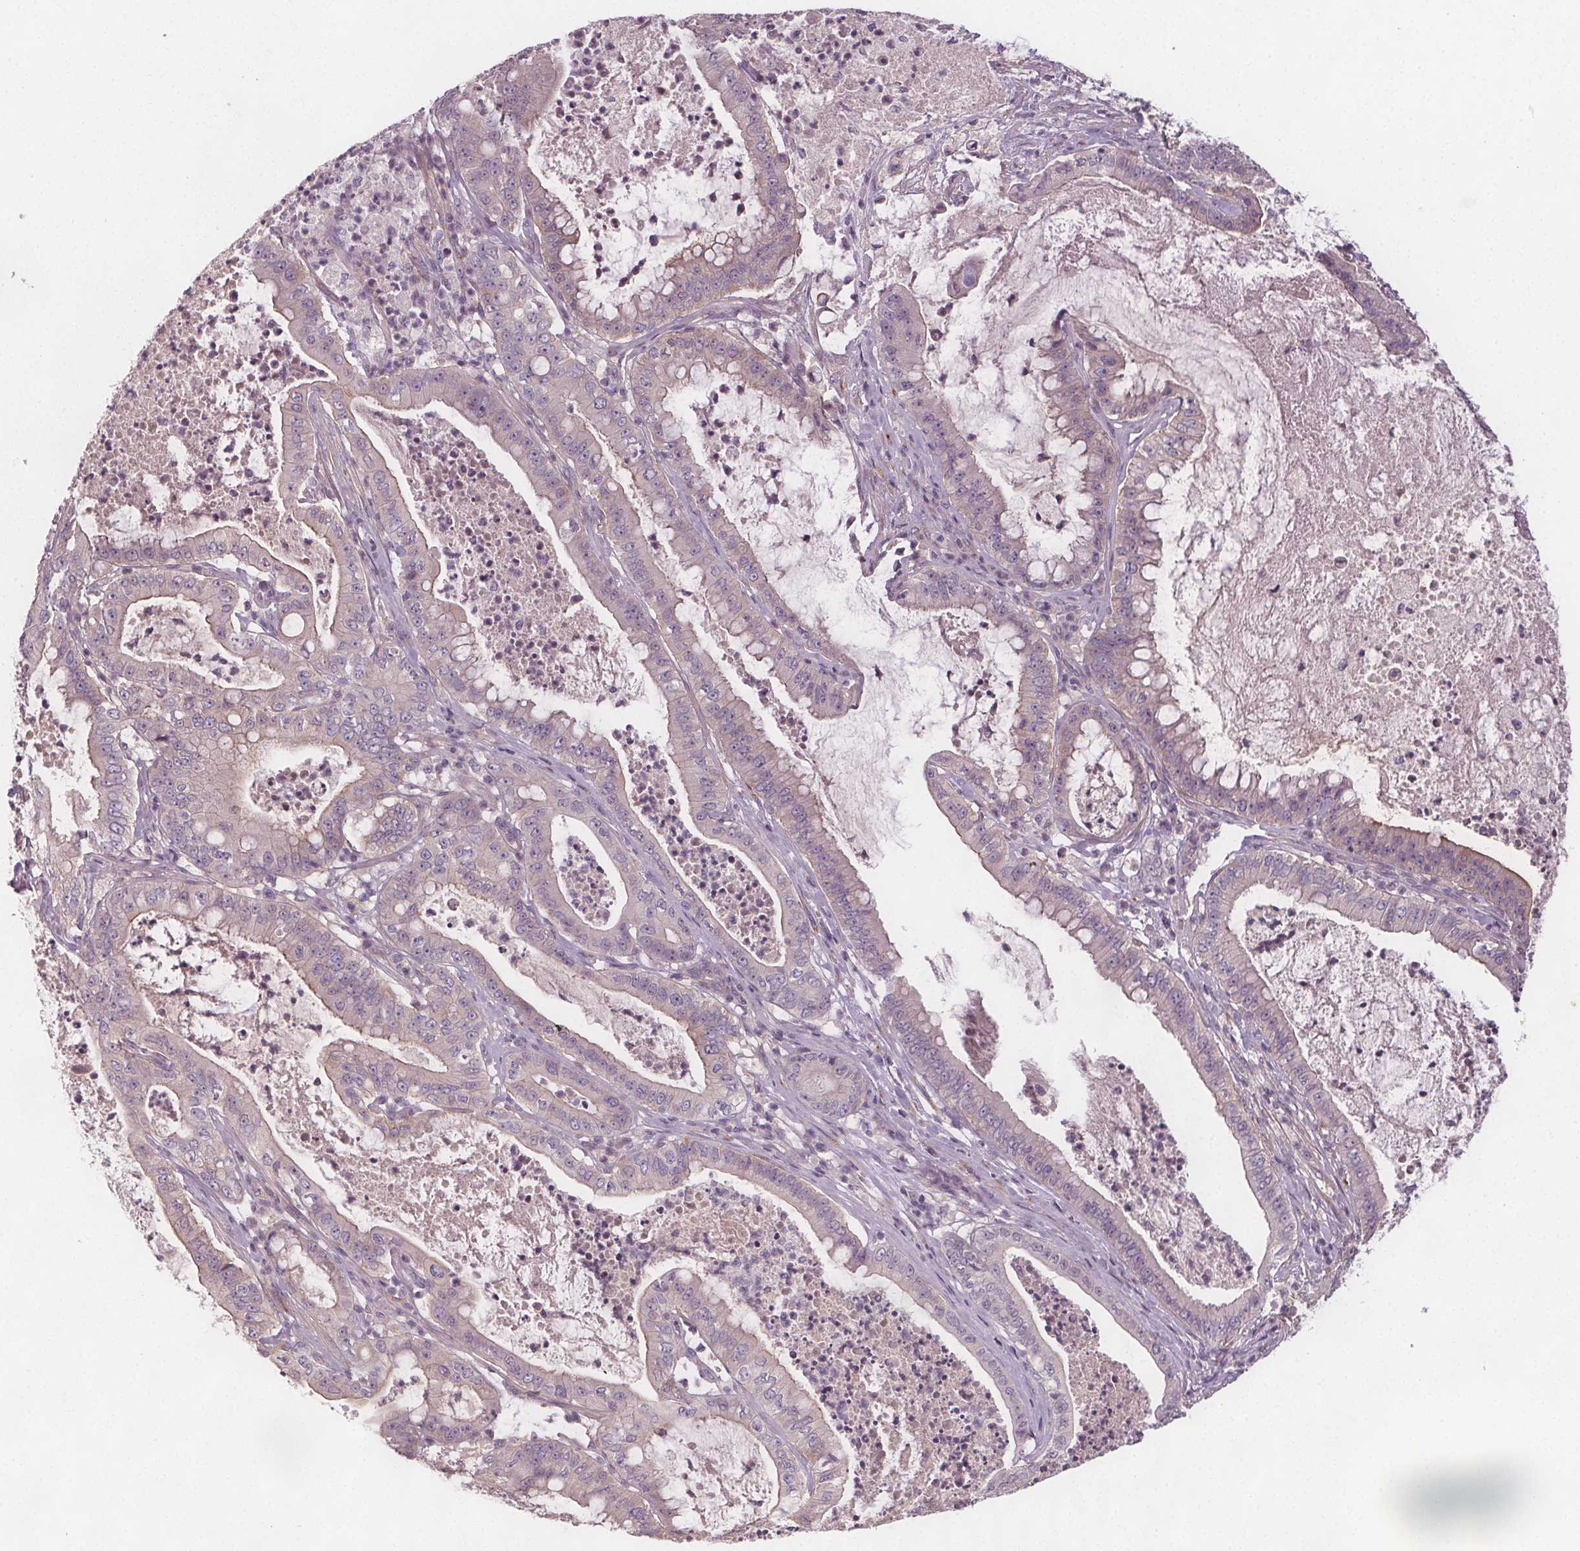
{"staining": {"intensity": "negative", "quantity": "none", "location": "none"}, "tissue": "pancreatic cancer", "cell_type": "Tumor cells", "image_type": "cancer", "snomed": [{"axis": "morphology", "description": "Adenocarcinoma, NOS"}, {"axis": "topography", "description": "Pancreas"}], "caption": "Tumor cells show no significant staining in adenocarcinoma (pancreatic).", "gene": "VNN1", "patient": {"sex": "male", "age": 71}}